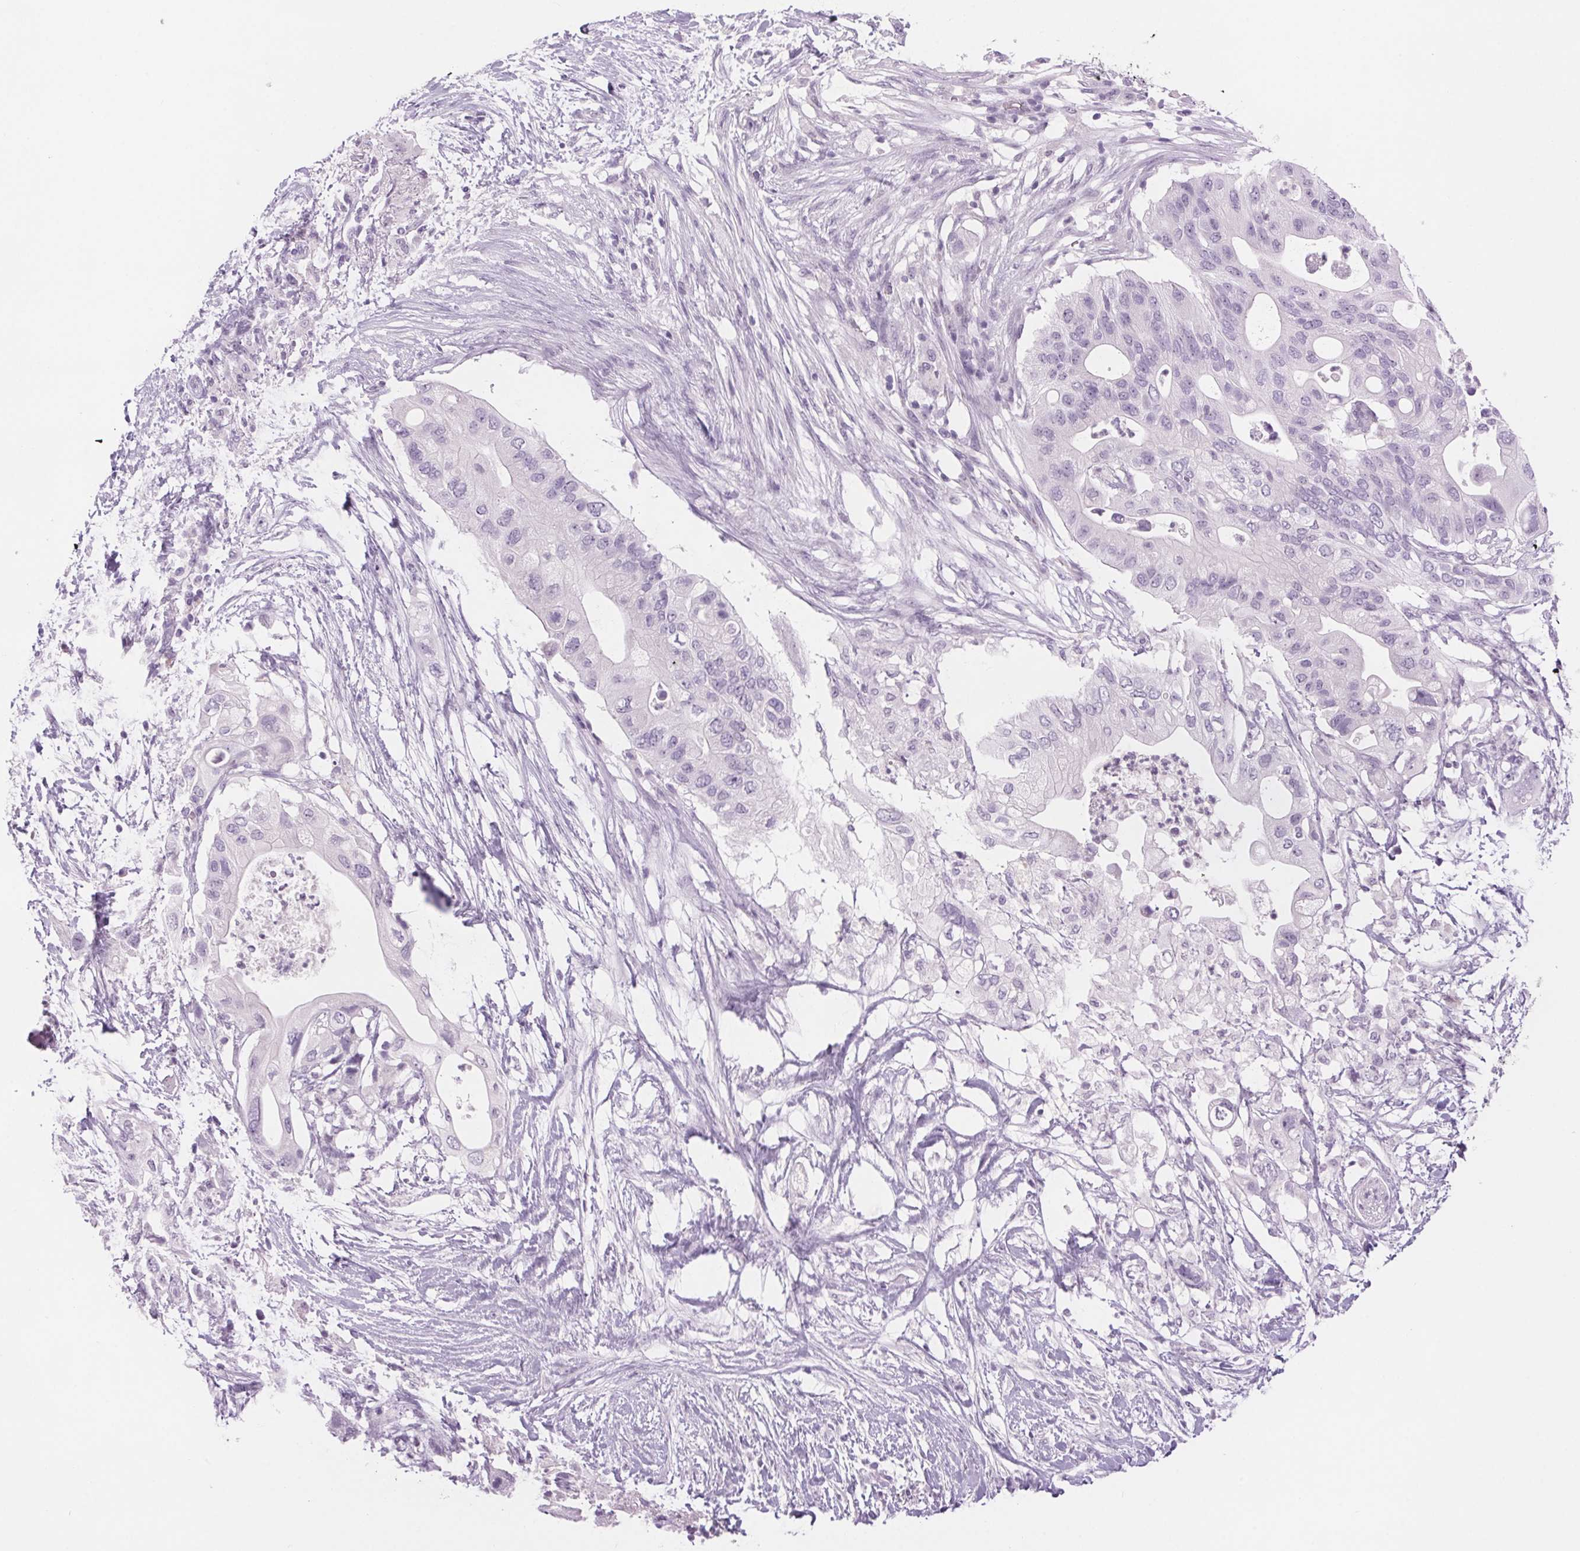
{"staining": {"intensity": "negative", "quantity": "none", "location": "none"}, "tissue": "pancreatic cancer", "cell_type": "Tumor cells", "image_type": "cancer", "snomed": [{"axis": "morphology", "description": "Adenocarcinoma, NOS"}, {"axis": "topography", "description": "Pancreas"}], "caption": "IHC of human pancreatic adenocarcinoma demonstrates no positivity in tumor cells. (DAB immunohistochemistry (IHC) visualized using brightfield microscopy, high magnification).", "gene": "SLC6A19", "patient": {"sex": "female", "age": 72}}